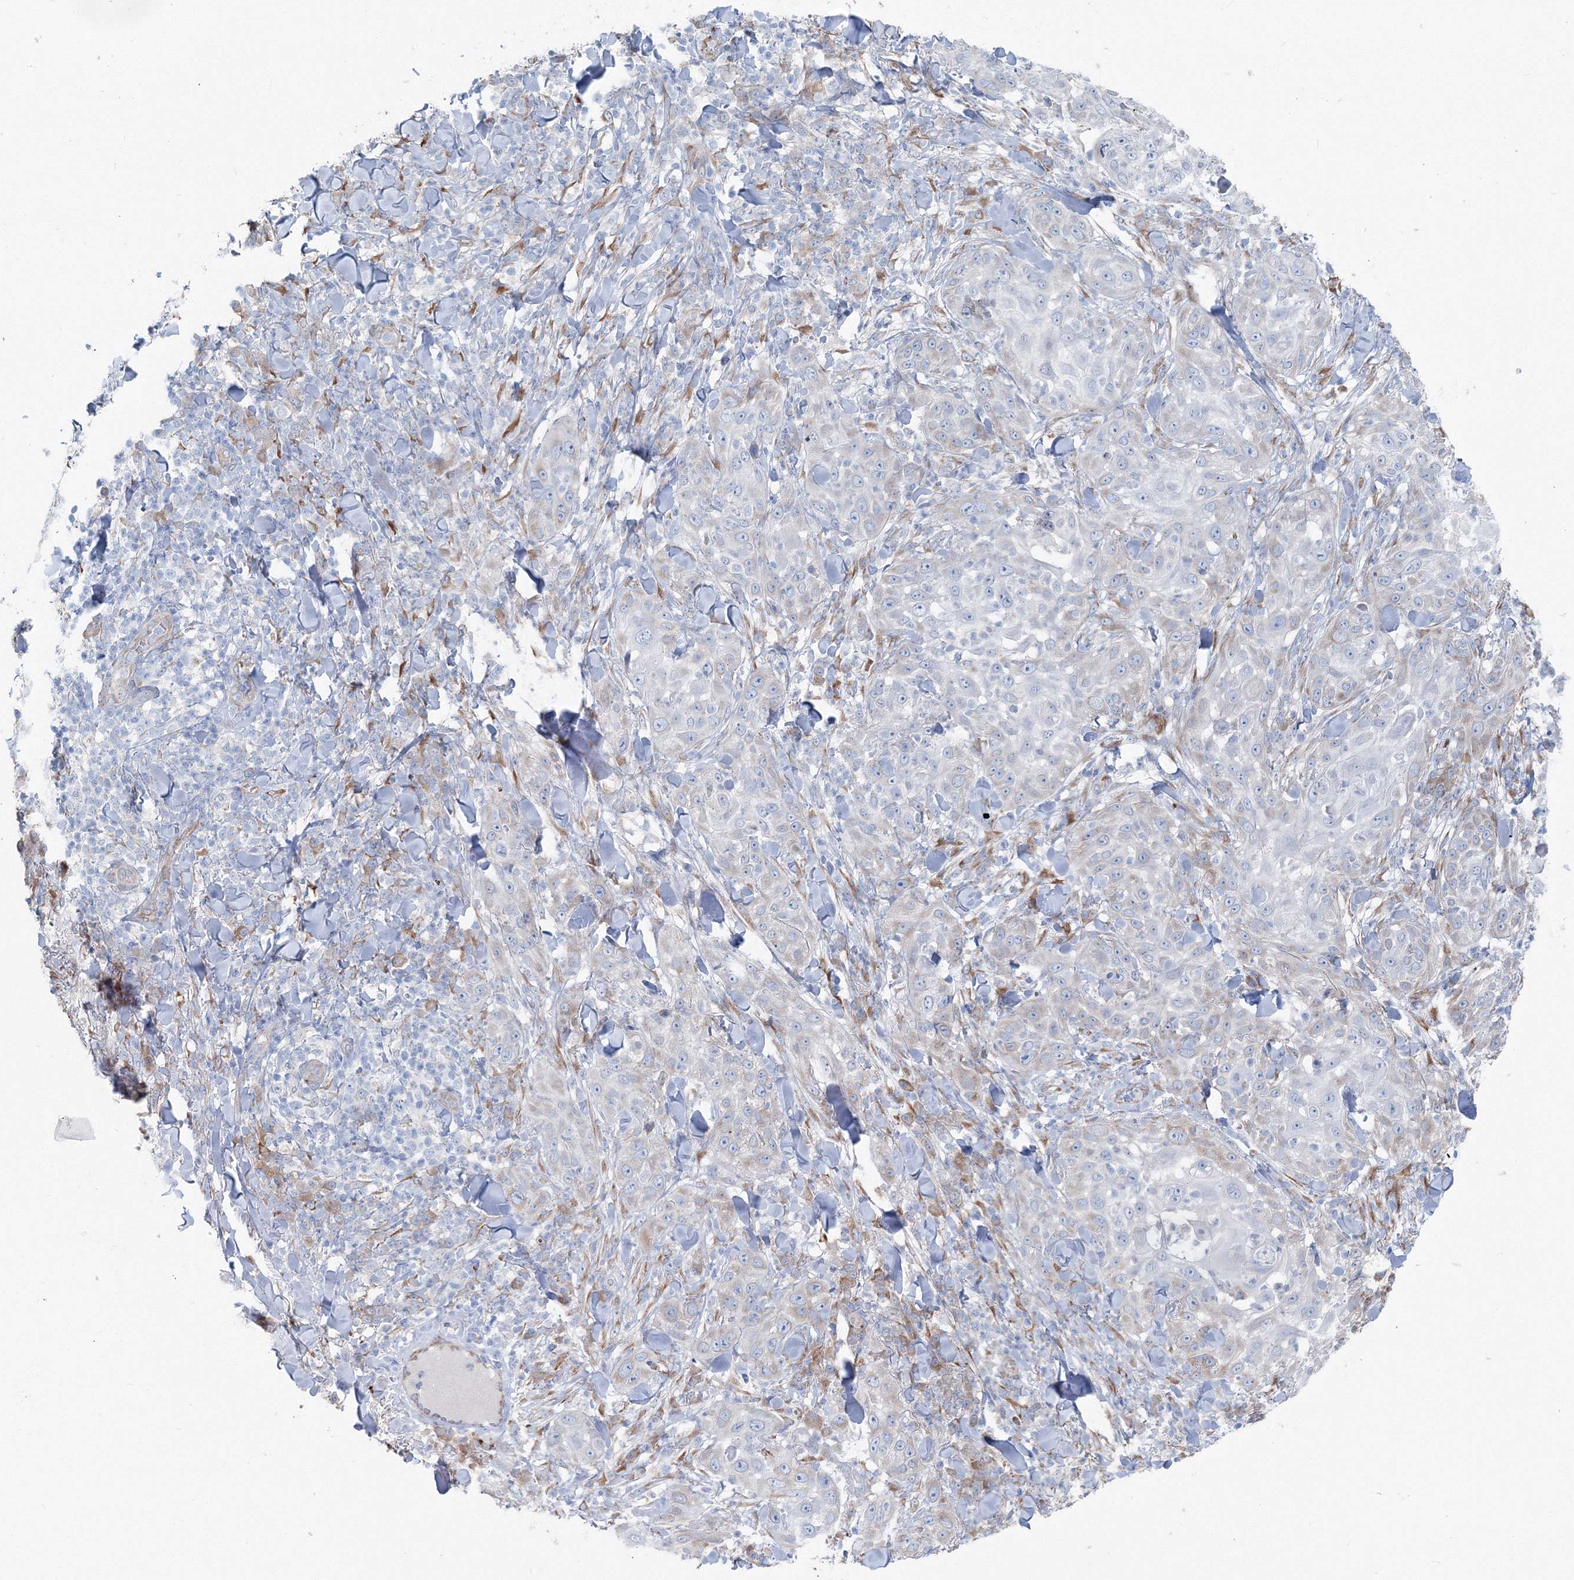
{"staining": {"intensity": "negative", "quantity": "none", "location": "none"}, "tissue": "skin cancer", "cell_type": "Tumor cells", "image_type": "cancer", "snomed": [{"axis": "morphology", "description": "Squamous cell carcinoma, NOS"}, {"axis": "topography", "description": "Skin"}], "caption": "Human skin squamous cell carcinoma stained for a protein using immunohistochemistry reveals no positivity in tumor cells.", "gene": "RCN1", "patient": {"sex": "female", "age": 44}}